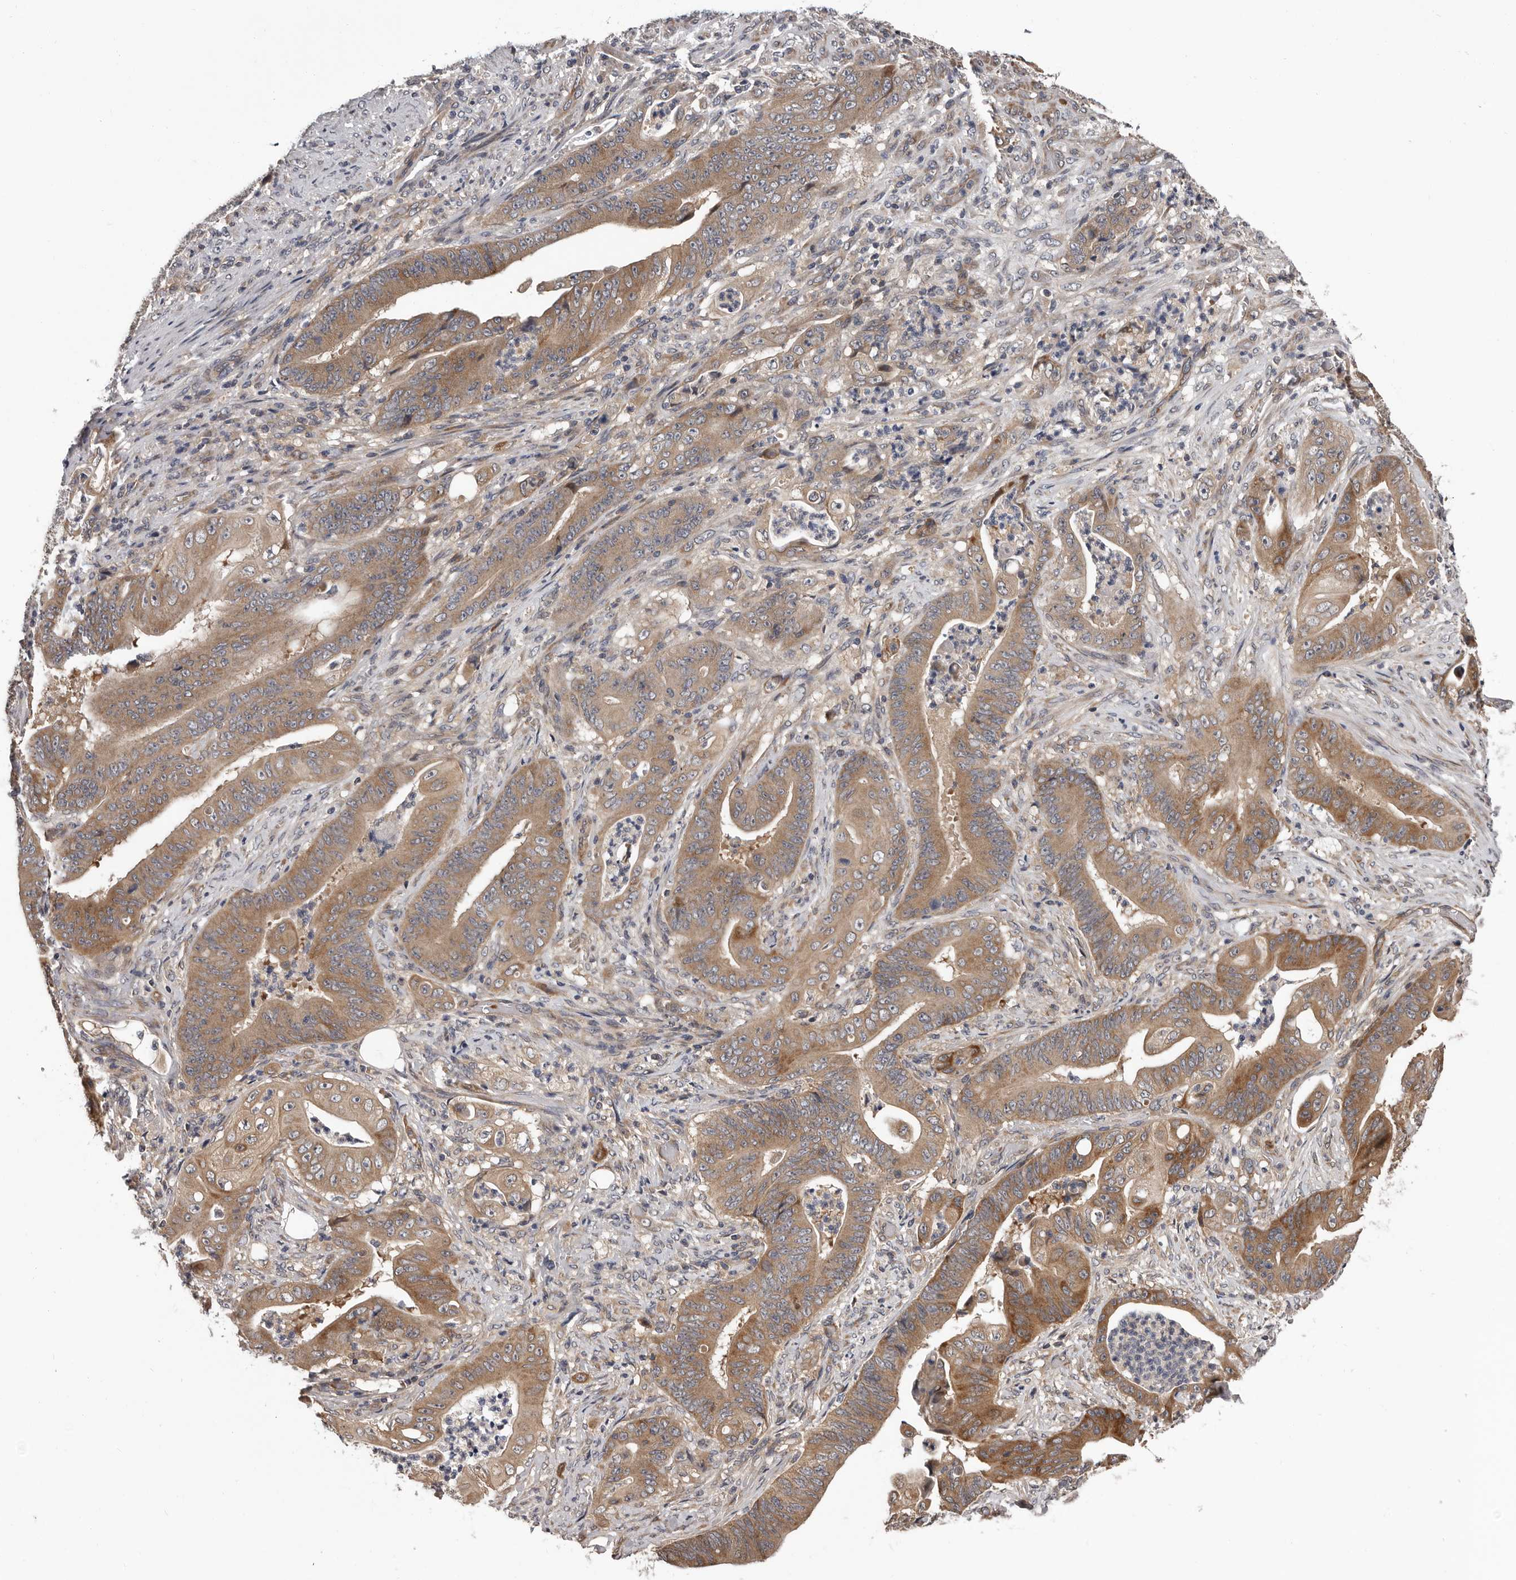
{"staining": {"intensity": "moderate", "quantity": ">75%", "location": "cytoplasmic/membranous"}, "tissue": "stomach cancer", "cell_type": "Tumor cells", "image_type": "cancer", "snomed": [{"axis": "morphology", "description": "Adenocarcinoma, NOS"}, {"axis": "topography", "description": "Stomach"}], "caption": "Adenocarcinoma (stomach) was stained to show a protein in brown. There is medium levels of moderate cytoplasmic/membranous staining in about >75% of tumor cells. The protein of interest is shown in brown color, while the nuclei are stained blue.", "gene": "VPS37A", "patient": {"sex": "female", "age": 73}}